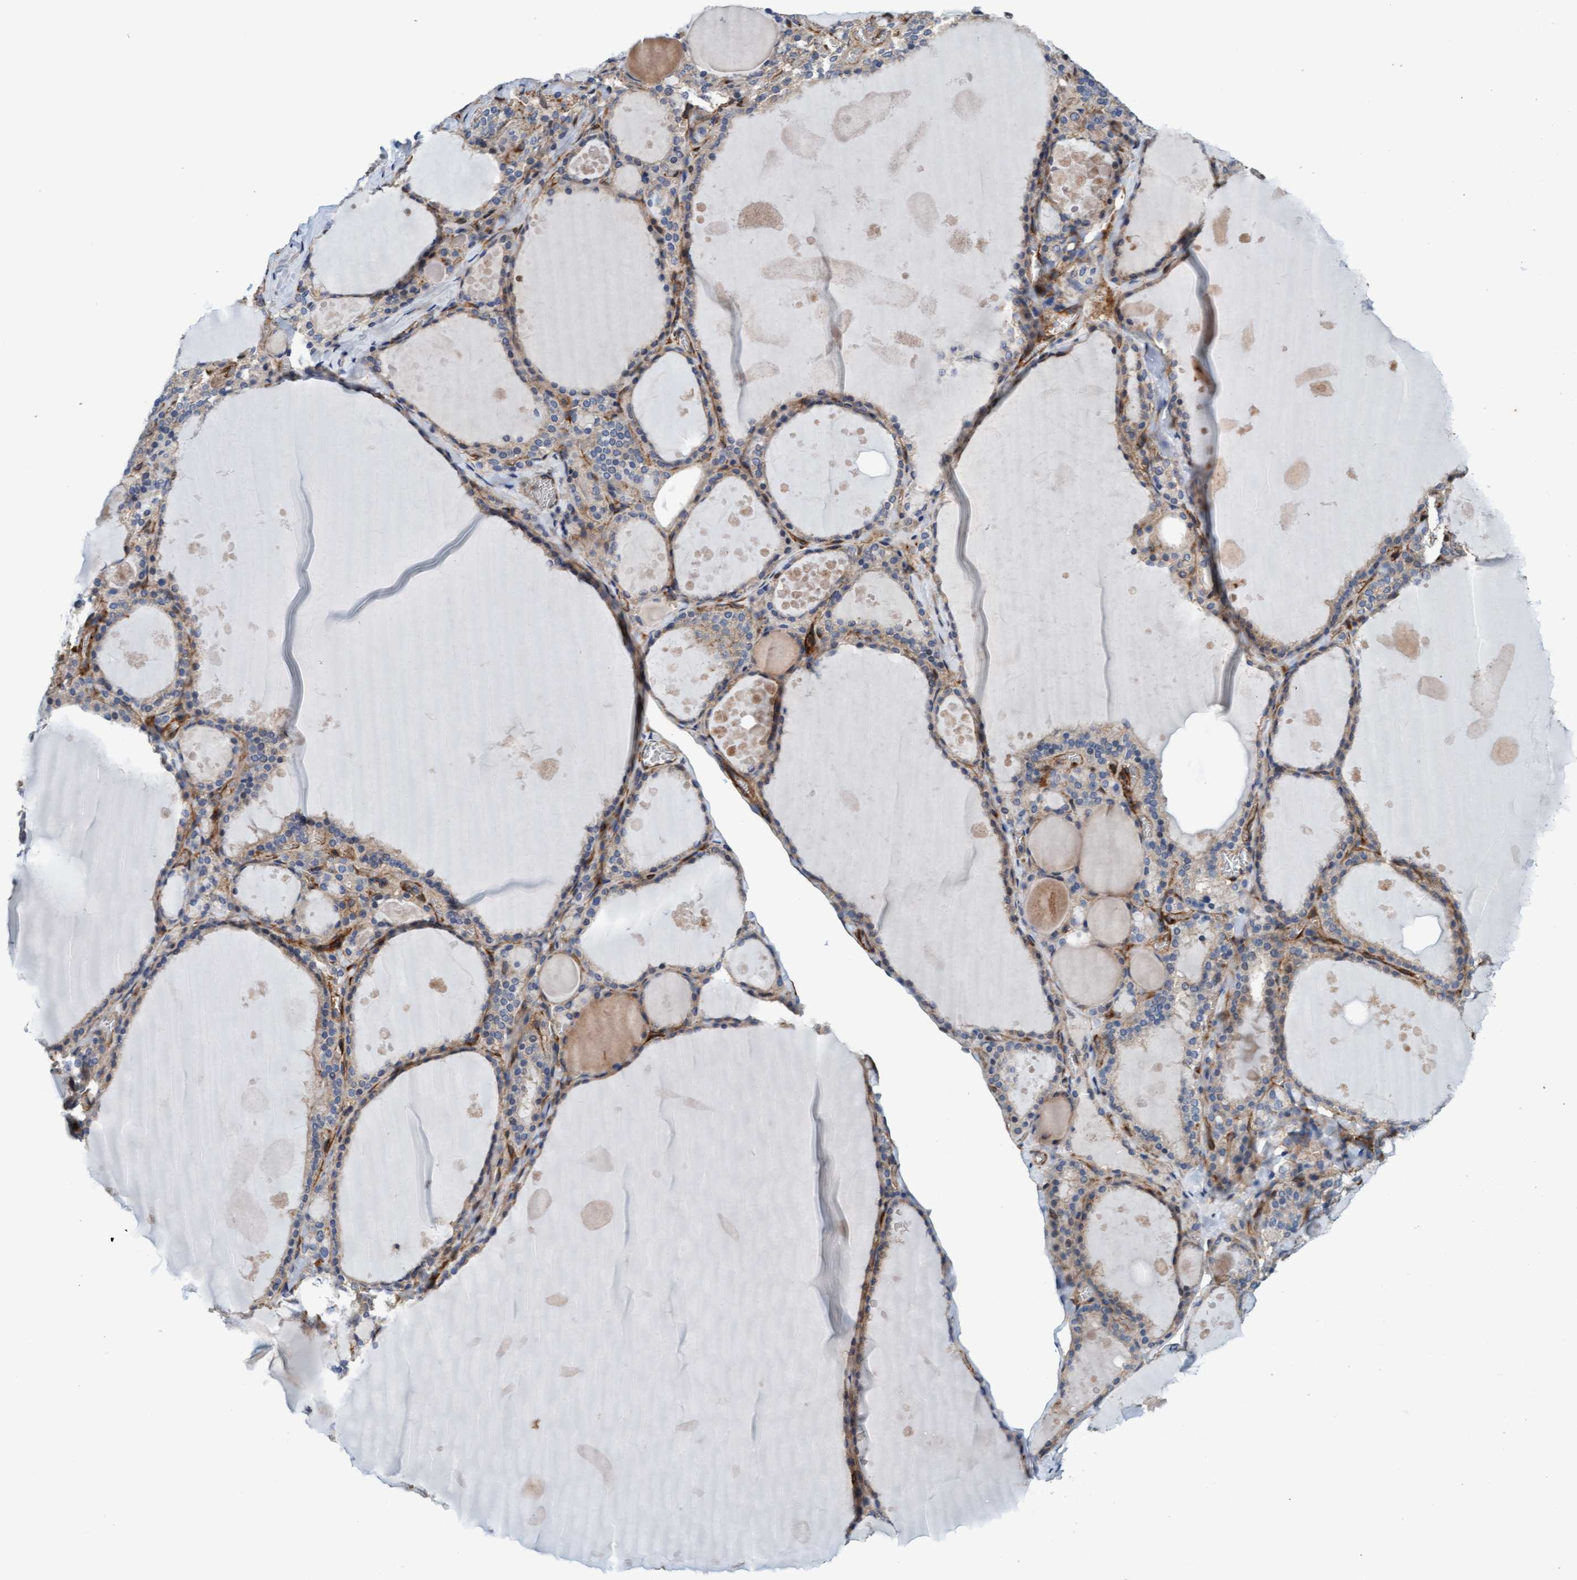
{"staining": {"intensity": "moderate", "quantity": "25%-75%", "location": "cytoplasmic/membranous"}, "tissue": "thyroid gland", "cell_type": "Glandular cells", "image_type": "normal", "snomed": [{"axis": "morphology", "description": "Normal tissue, NOS"}, {"axis": "topography", "description": "Thyroid gland"}], "caption": "About 25%-75% of glandular cells in benign thyroid gland demonstrate moderate cytoplasmic/membranous protein positivity as visualized by brown immunohistochemical staining.", "gene": "FMNL3", "patient": {"sex": "male", "age": 56}}